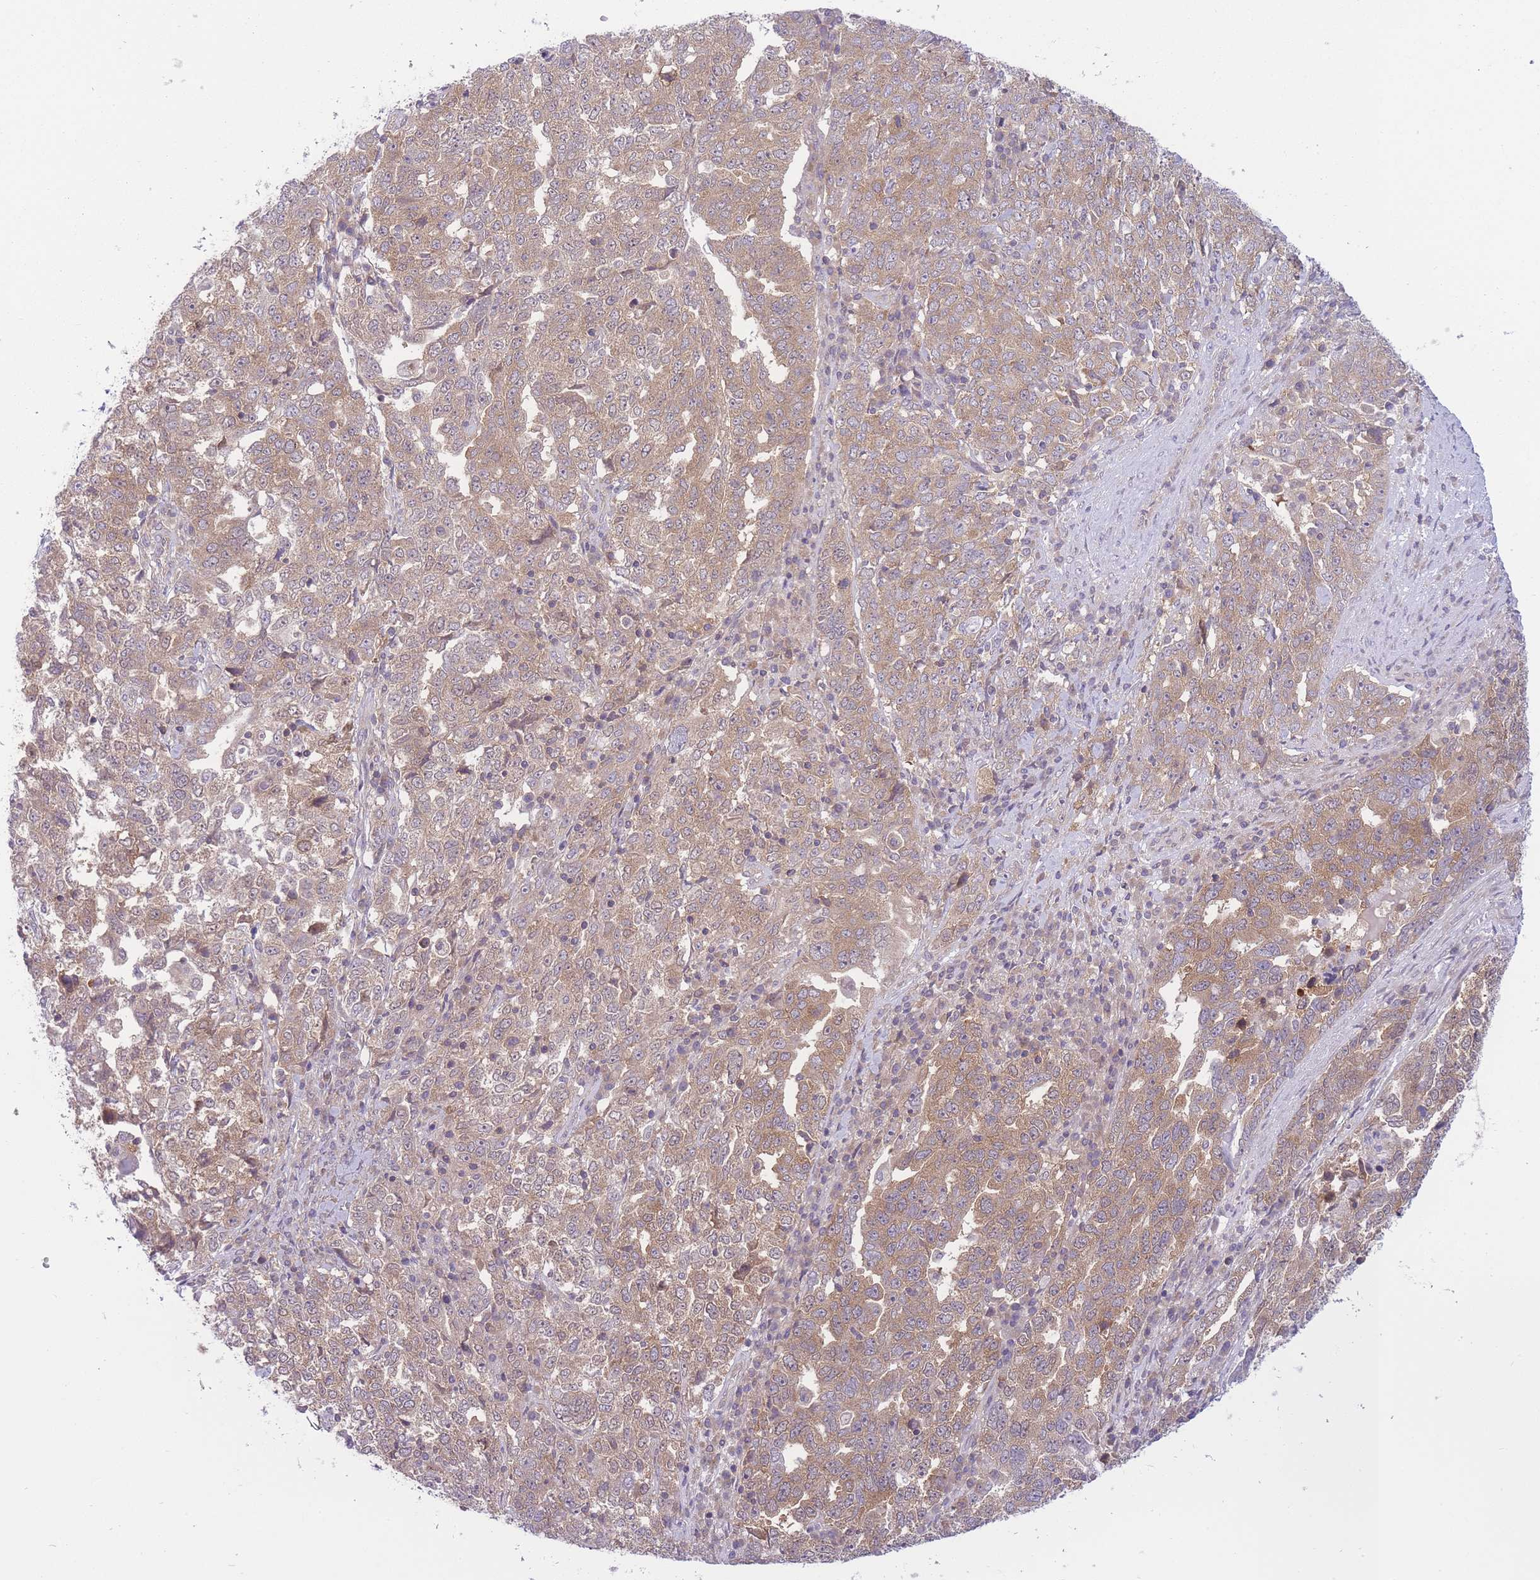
{"staining": {"intensity": "weak", "quantity": ">75%", "location": "cytoplasmic/membranous"}, "tissue": "ovarian cancer", "cell_type": "Tumor cells", "image_type": "cancer", "snomed": [{"axis": "morphology", "description": "Carcinoma, endometroid"}, {"axis": "topography", "description": "Ovary"}], "caption": "Endometroid carcinoma (ovarian) stained with DAB (3,3'-diaminobenzidine) immunohistochemistry displays low levels of weak cytoplasmic/membranous expression in about >75% of tumor cells.", "gene": "PFDN6", "patient": {"sex": "female", "age": 62}}